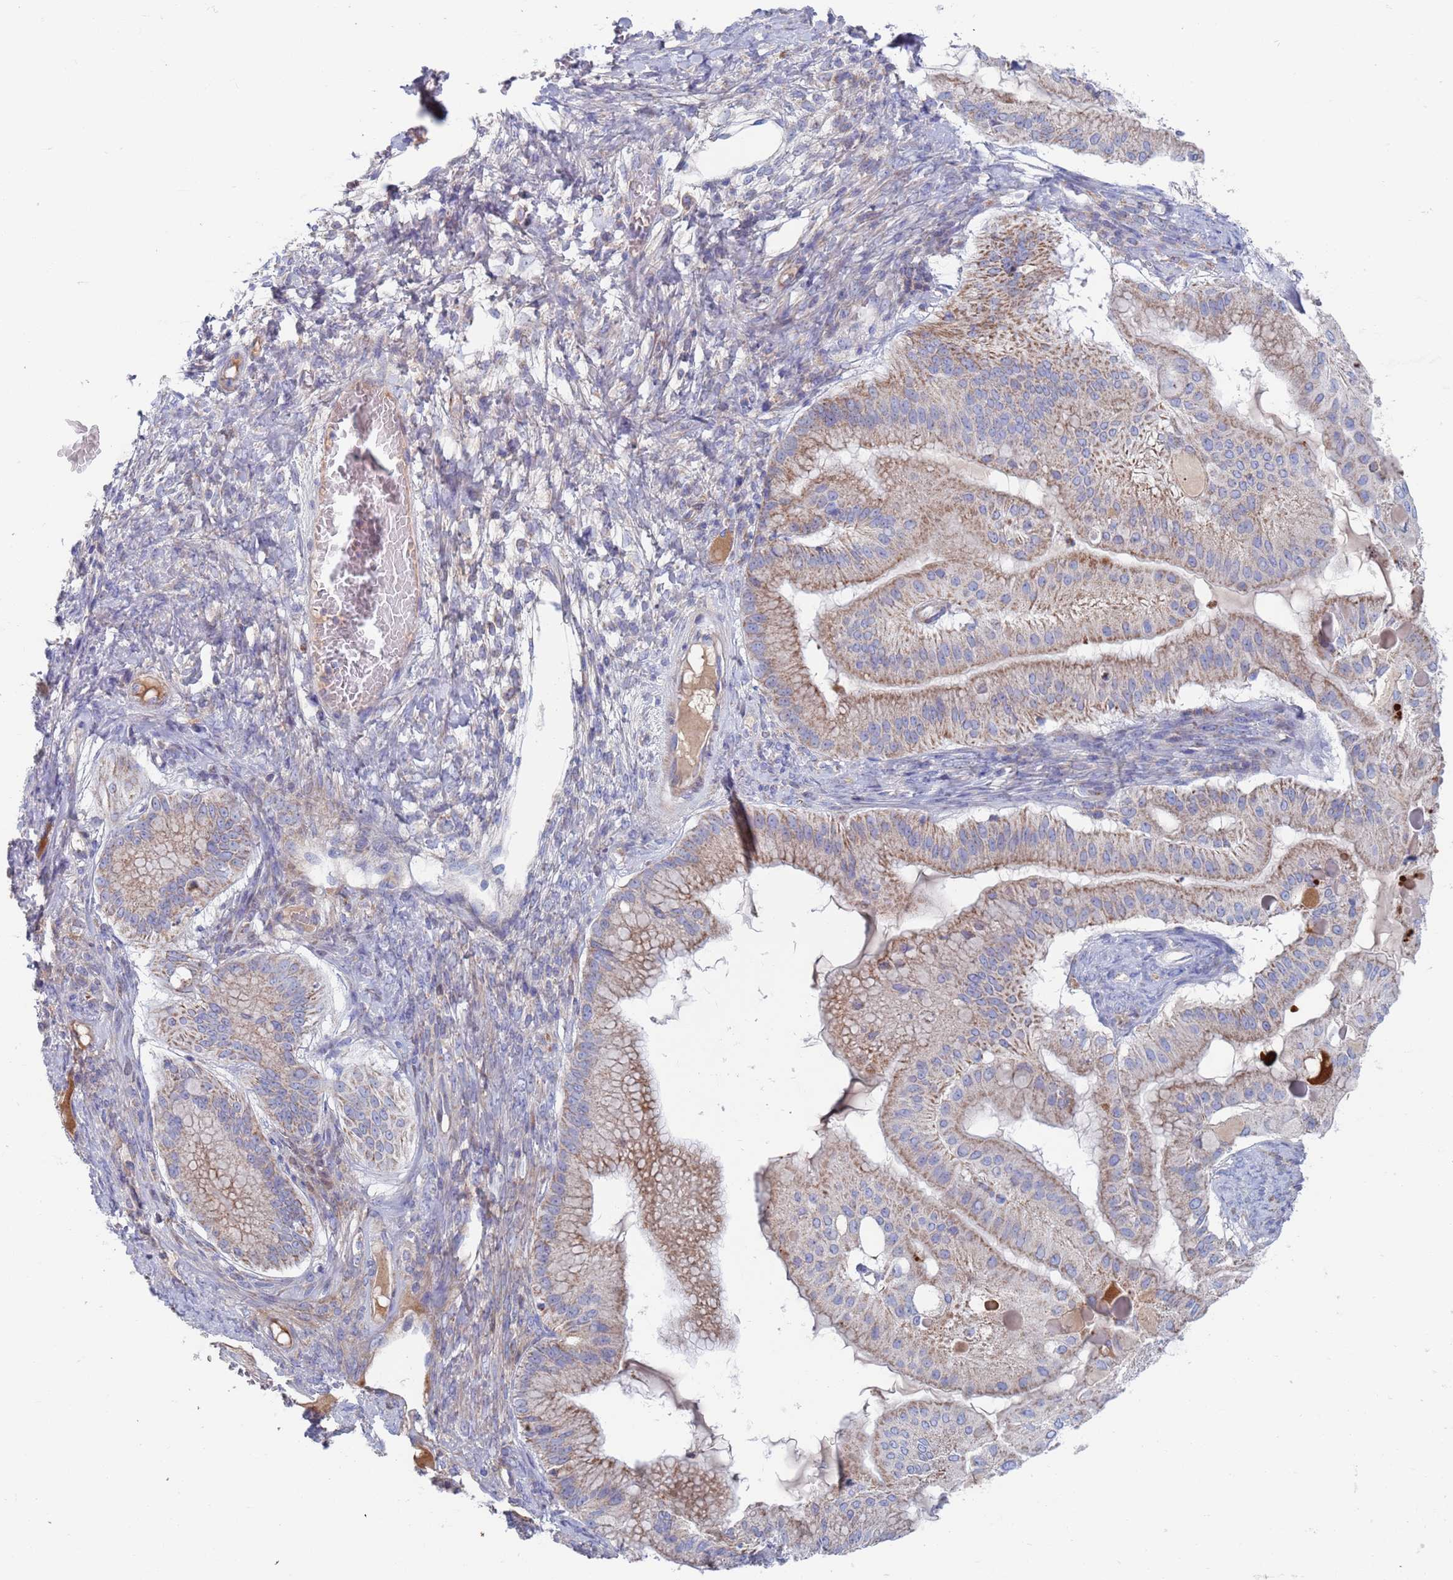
{"staining": {"intensity": "weak", "quantity": "25%-75%", "location": "cytoplasmic/membranous"}, "tissue": "ovarian cancer", "cell_type": "Tumor cells", "image_type": "cancer", "snomed": [{"axis": "morphology", "description": "Cystadenocarcinoma, mucinous, NOS"}, {"axis": "topography", "description": "Ovary"}], "caption": "Brown immunohistochemical staining in human ovarian cancer exhibits weak cytoplasmic/membranous staining in about 25%-75% of tumor cells. (brown staining indicates protein expression, while blue staining denotes nuclei).", "gene": "MRPL22", "patient": {"sex": "female", "age": 61}}